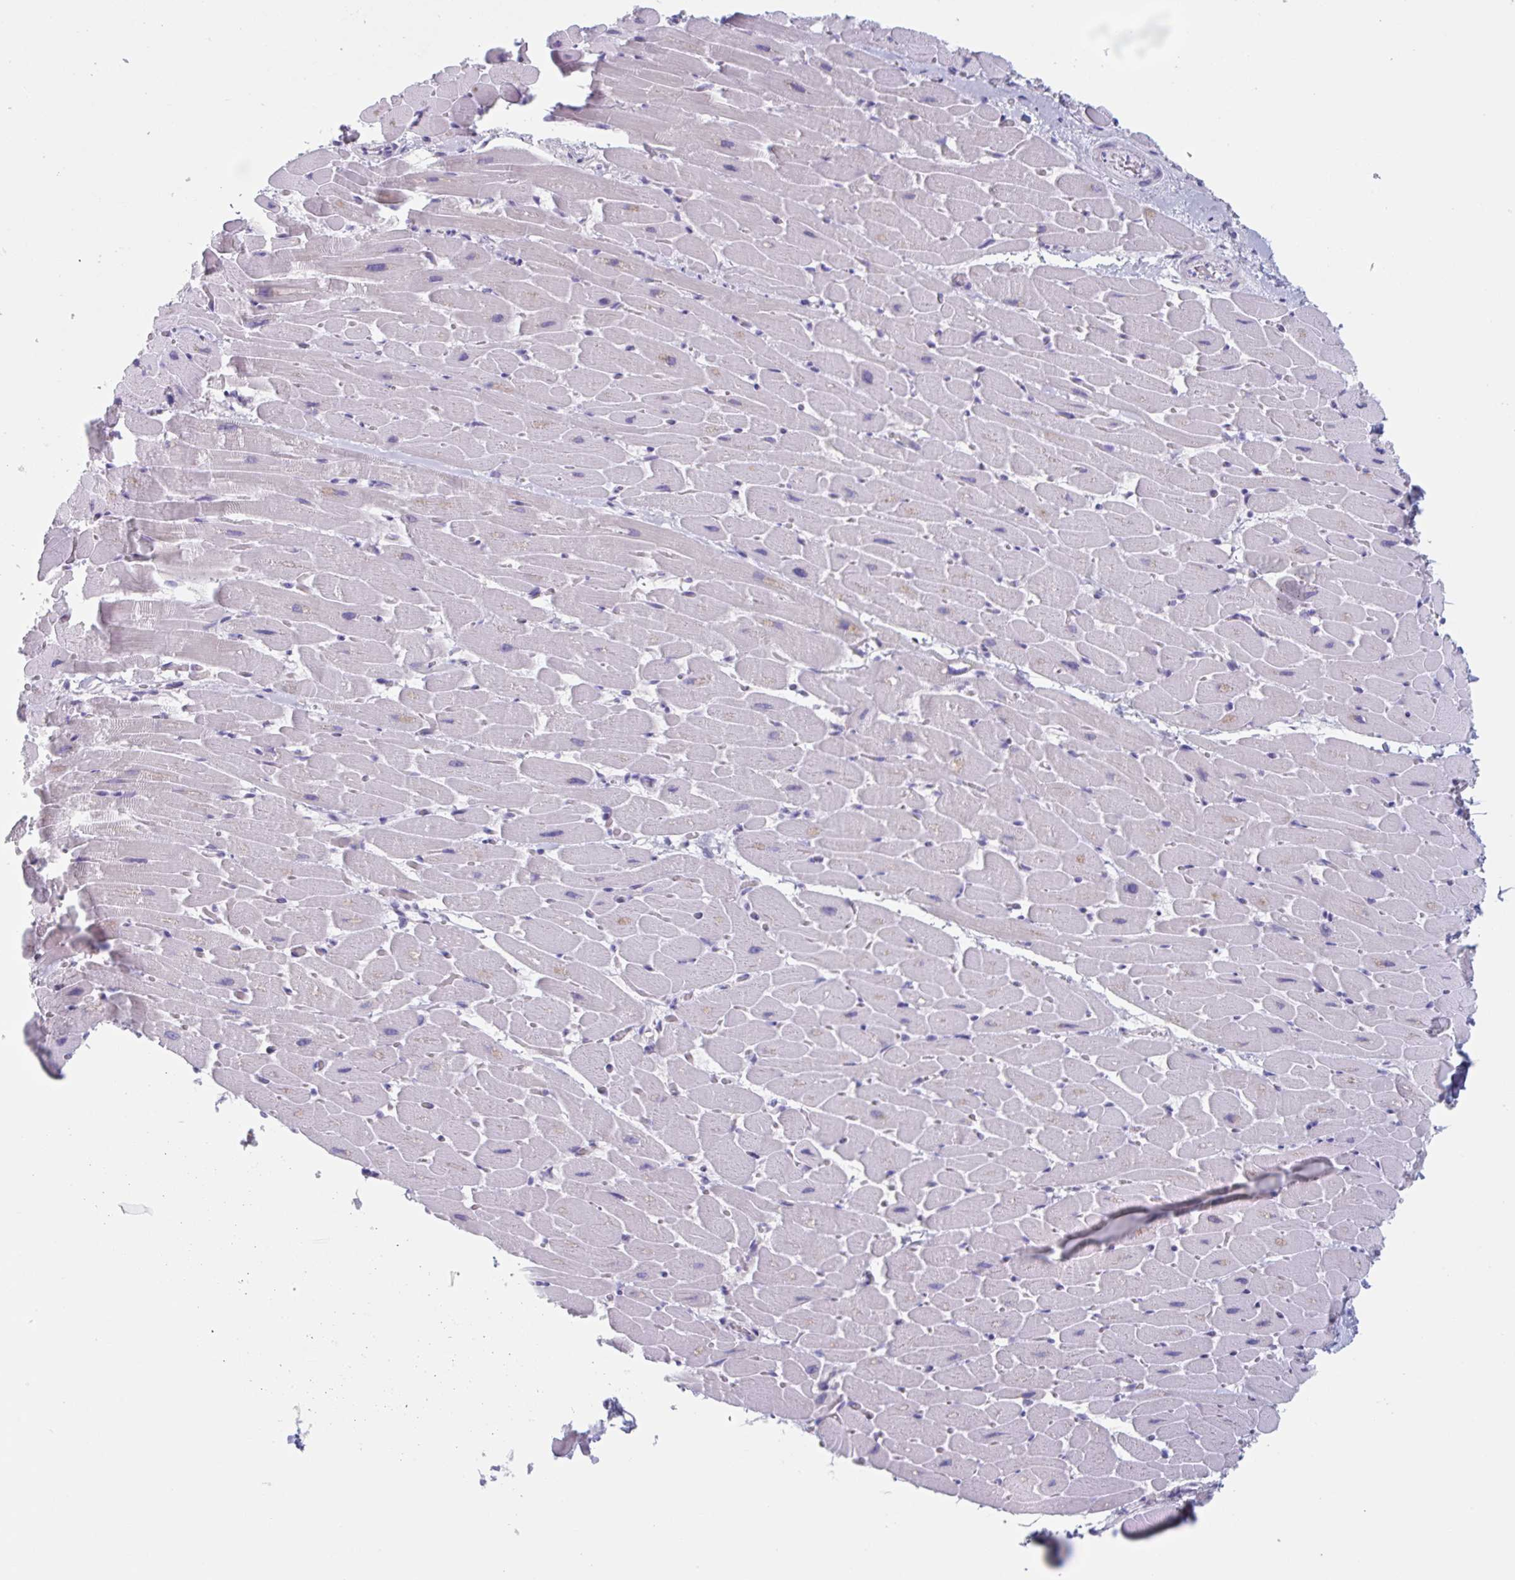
{"staining": {"intensity": "negative", "quantity": "none", "location": "none"}, "tissue": "heart muscle", "cell_type": "Cardiomyocytes", "image_type": "normal", "snomed": [{"axis": "morphology", "description": "Normal tissue, NOS"}, {"axis": "topography", "description": "Heart"}], "caption": "This is an immunohistochemistry (IHC) image of unremarkable human heart muscle. There is no positivity in cardiomyocytes.", "gene": "HSD11B2", "patient": {"sex": "male", "age": 37}}